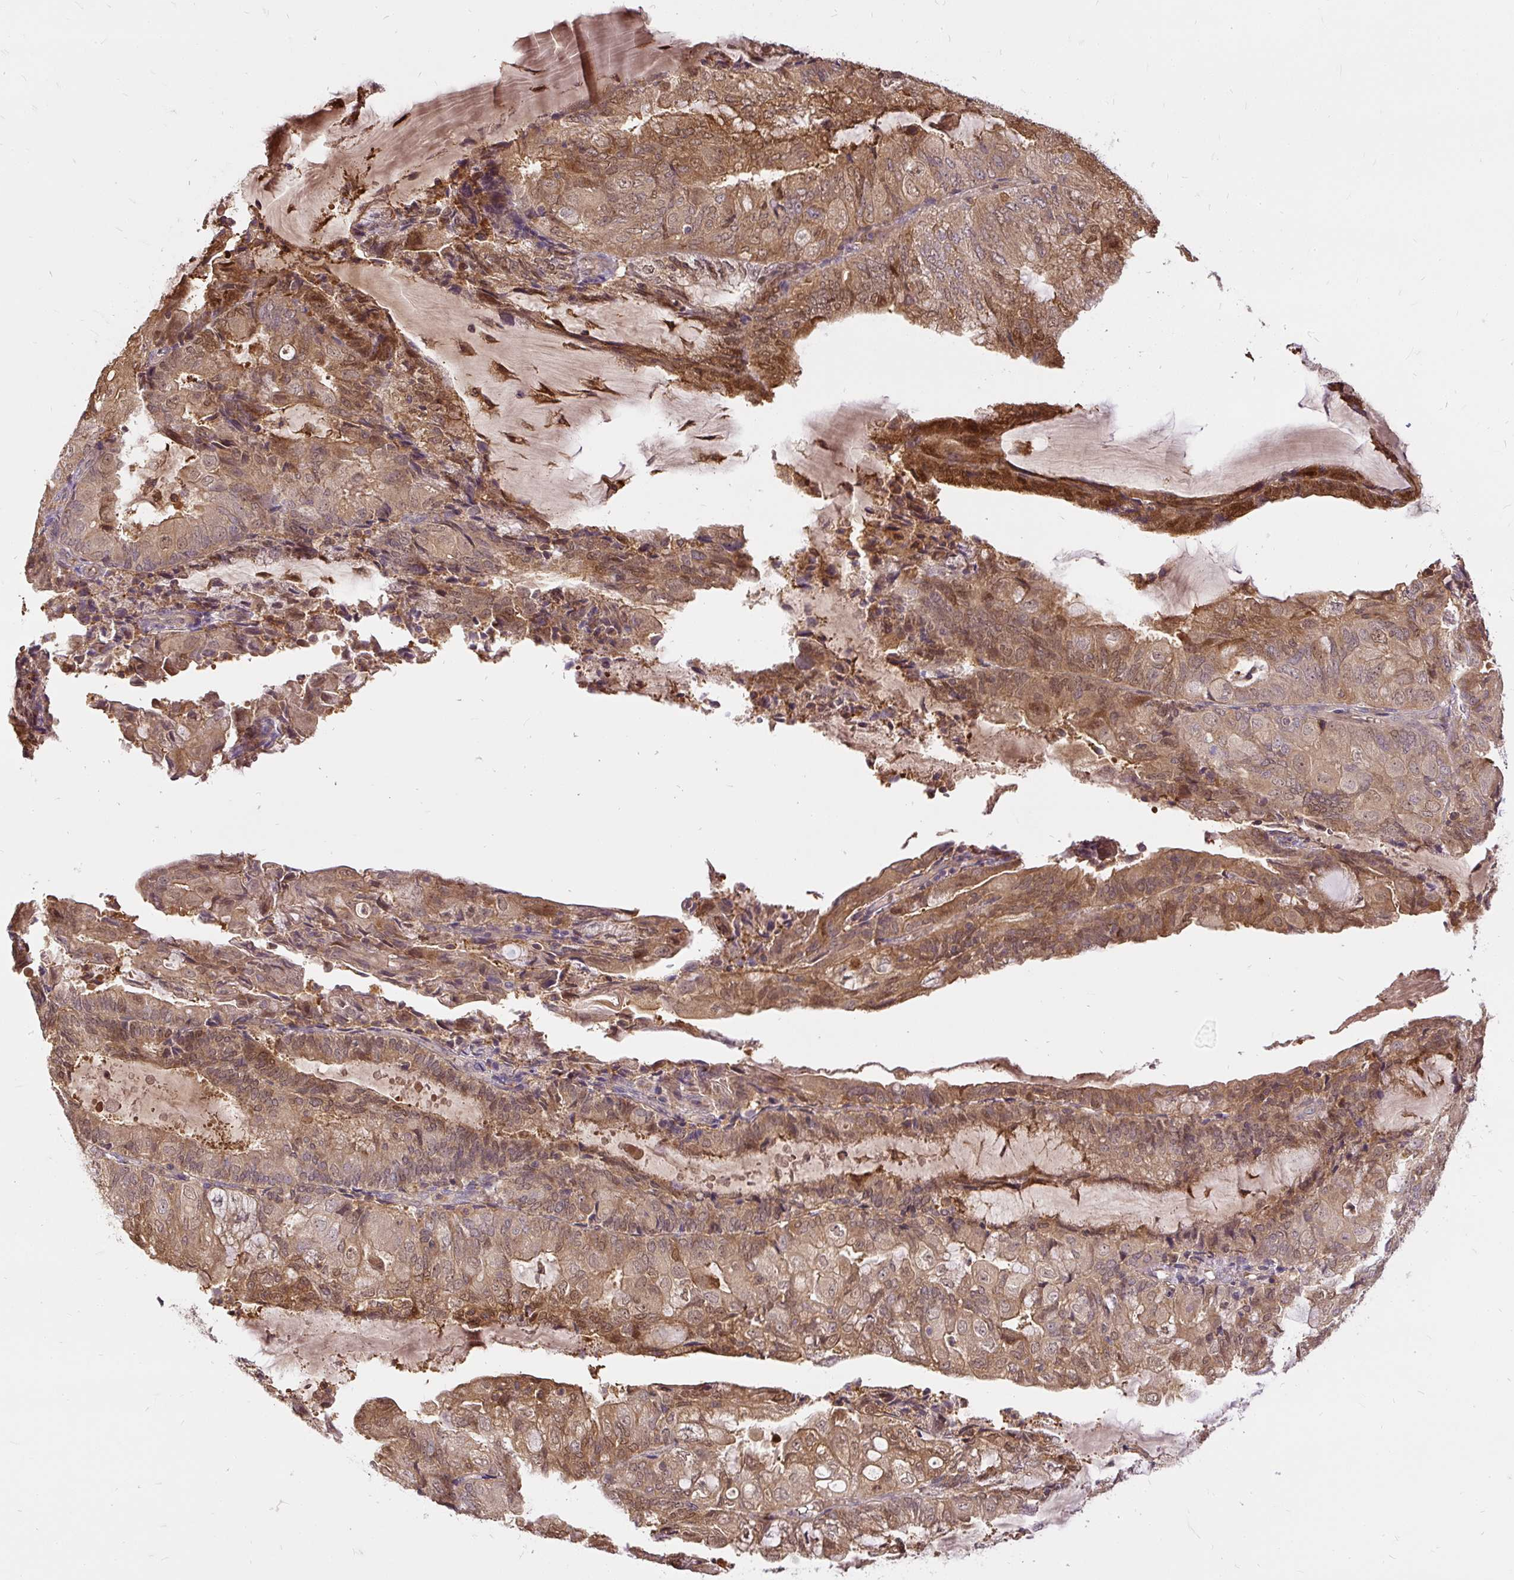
{"staining": {"intensity": "moderate", "quantity": "25%-75%", "location": "cytoplasmic/membranous"}, "tissue": "endometrial cancer", "cell_type": "Tumor cells", "image_type": "cancer", "snomed": [{"axis": "morphology", "description": "Adenocarcinoma, NOS"}, {"axis": "topography", "description": "Endometrium"}], "caption": "Immunohistochemistry histopathology image of endometrial adenocarcinoma stained for a protein (brown), which reveals medium levels of moderate cytoplasmic/membranous staining in about 25%-75% of tumor cells.", "gene": "AP5S1", "patient": {"sex": "female", "age": 81}}